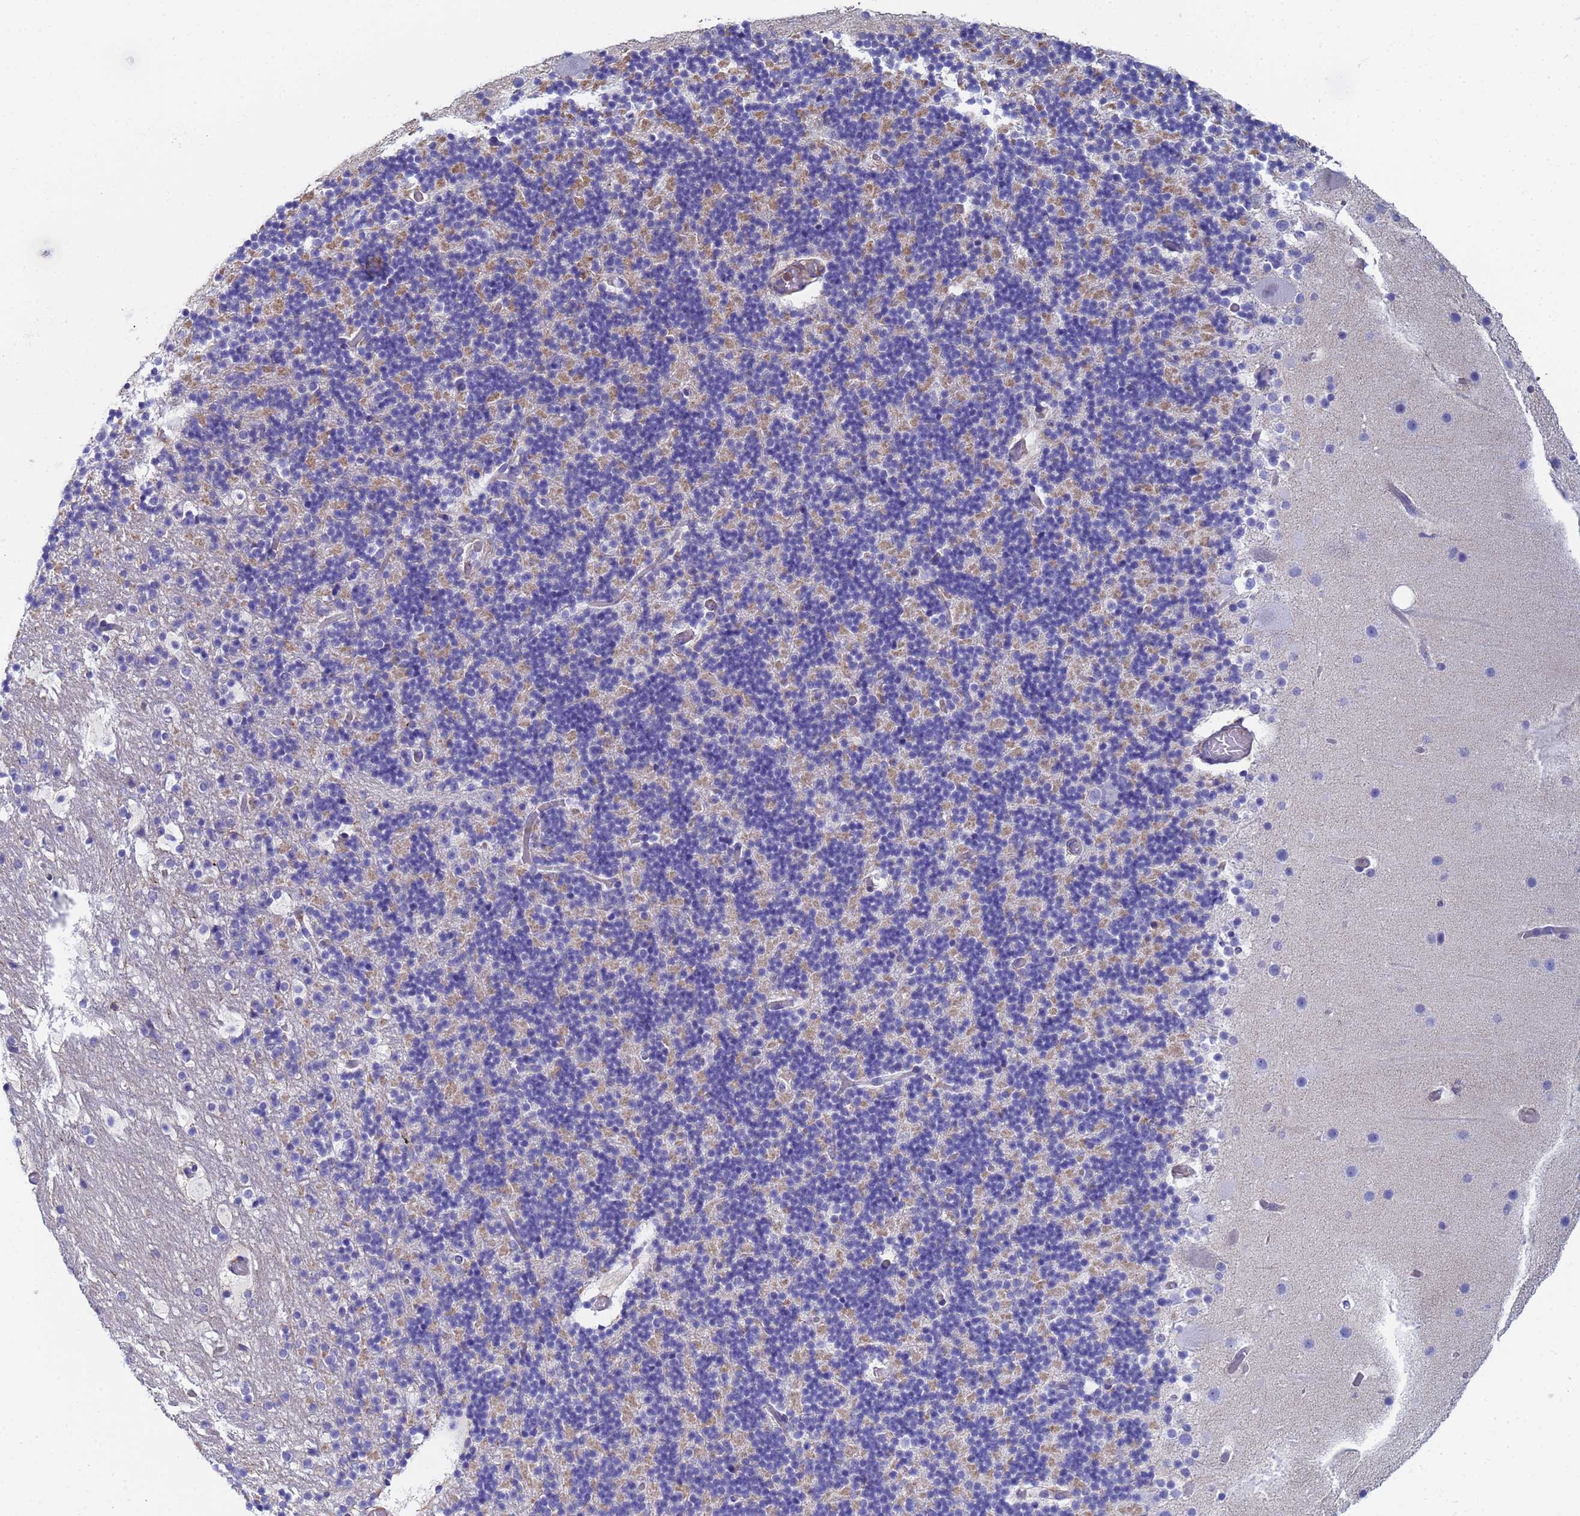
{"staining": {"intensity": "moderate", "quantity": "<25%", "location": "cytoplasmic/membranous"}, "tissue": "cerebellum", "cell_type": "Cells in granular layer", "image_type": "normal", "snomed": [{"axis": "morphology", "description": "Normal tissue, NOS"}, {"axis": "topography", "description": "Cerebellum"}], "caption": "This micrograph shows IHC staining of normal human cerebellum, with low moderate cytoplasmic/membranous expression in about <25% of cells in granular layer.", "gene": "ZNG1A", "patient": {"sex": "male", "age": 57}}